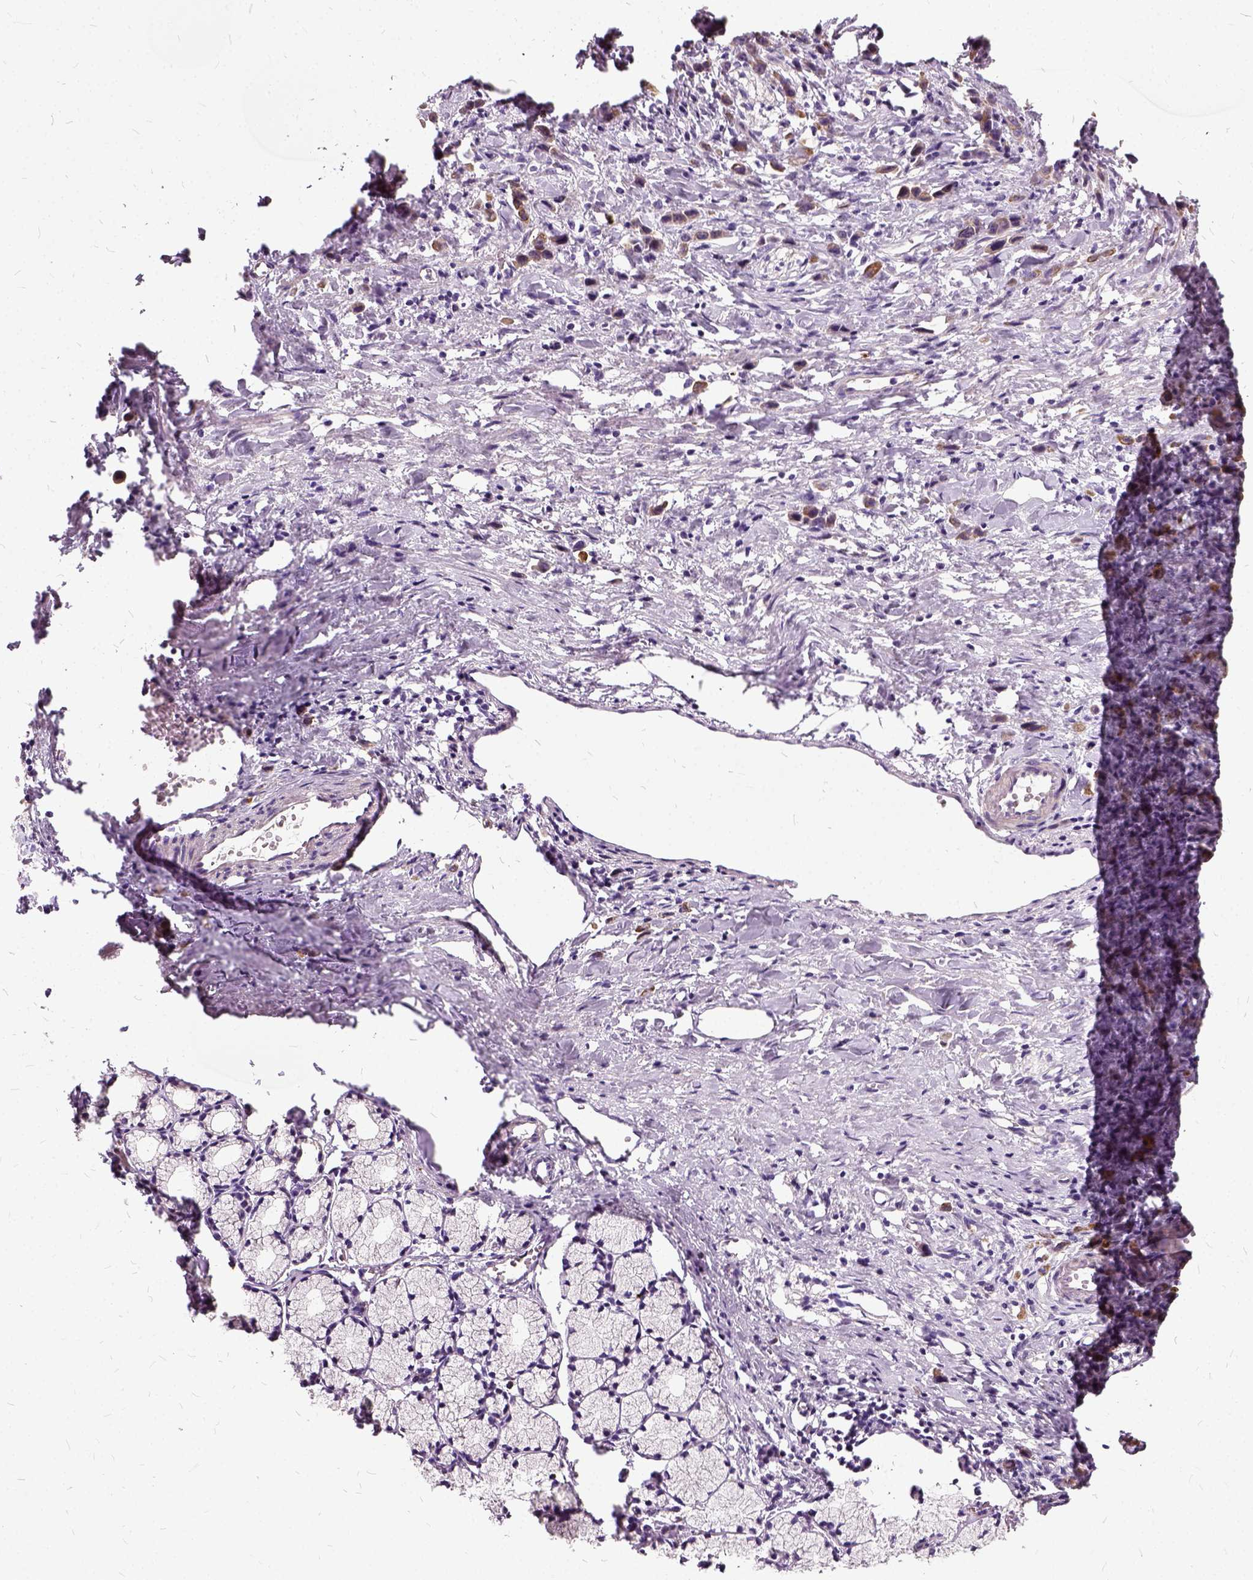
{"staining": {"intensity": "weak", "quantity": ">75%", "location": "cytoplasmic/membranous"}, "tissue": "stomach cancer", "cell_type": "Tumor cells", "image_type": "cancer", "snomed": [{"axis": "morphology", "description": "Adenocarcinoma, NOS"}, {"axis": "topography", "description": "Stomach"}], "caption": "Tumor cells exhibit low levels of weak cytoplasmic/membranous staining in approximately >75% of cells in human stomach cancer (adenocarcinoma).", "gene": "ILRUN", "patient": {"sex": "male", "age": 47}}